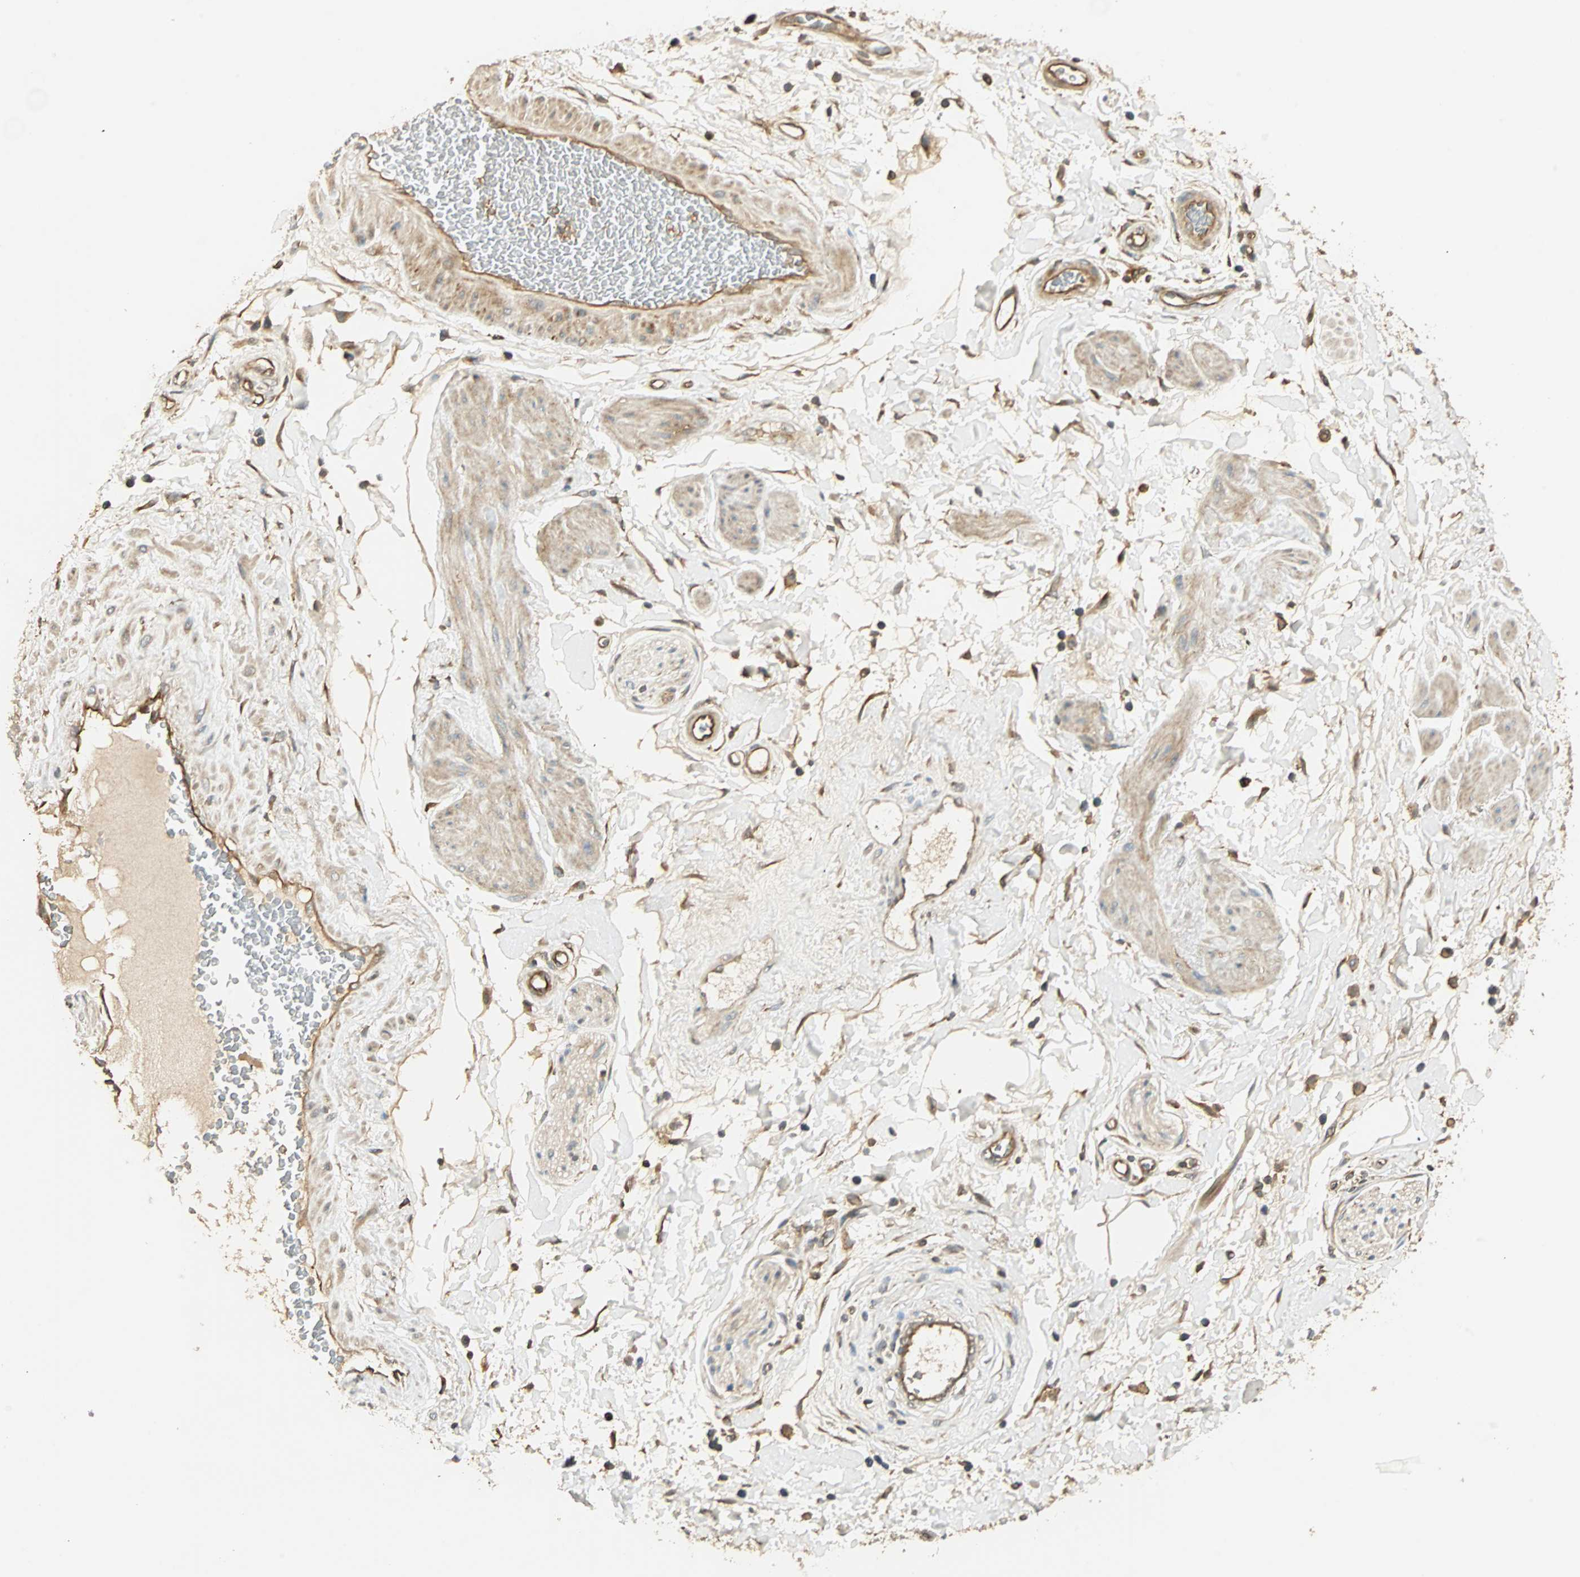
{"staining": {"intensity": "moderate", "quantity": ">75%", "location": "cytoplasmic/membranous"}, "tissue": "adipose tissue", "cell_type": "Adipocytes", "image_type": "normal", "snomed": [{"axis": "morphology", "description": "Normal tissue, NOS"}, {"axis": "topography", "description": "Soft tissue"}, {"axis": "topography", "description": "Peripheral nerve tissue"}], "caption": "High-magnification brightfield microscopy of normal adipose tissue stained with DAB (3,3'-diaminobenzidine) (brown) and counterstained with hematoxylin (blue). adipocytes exhibit moderate cytoplasmic/membranous staining is appreciated in approximately>75% of cells.", "gene": "GALK1", "patient": {"sex": "female", "age": 71}}